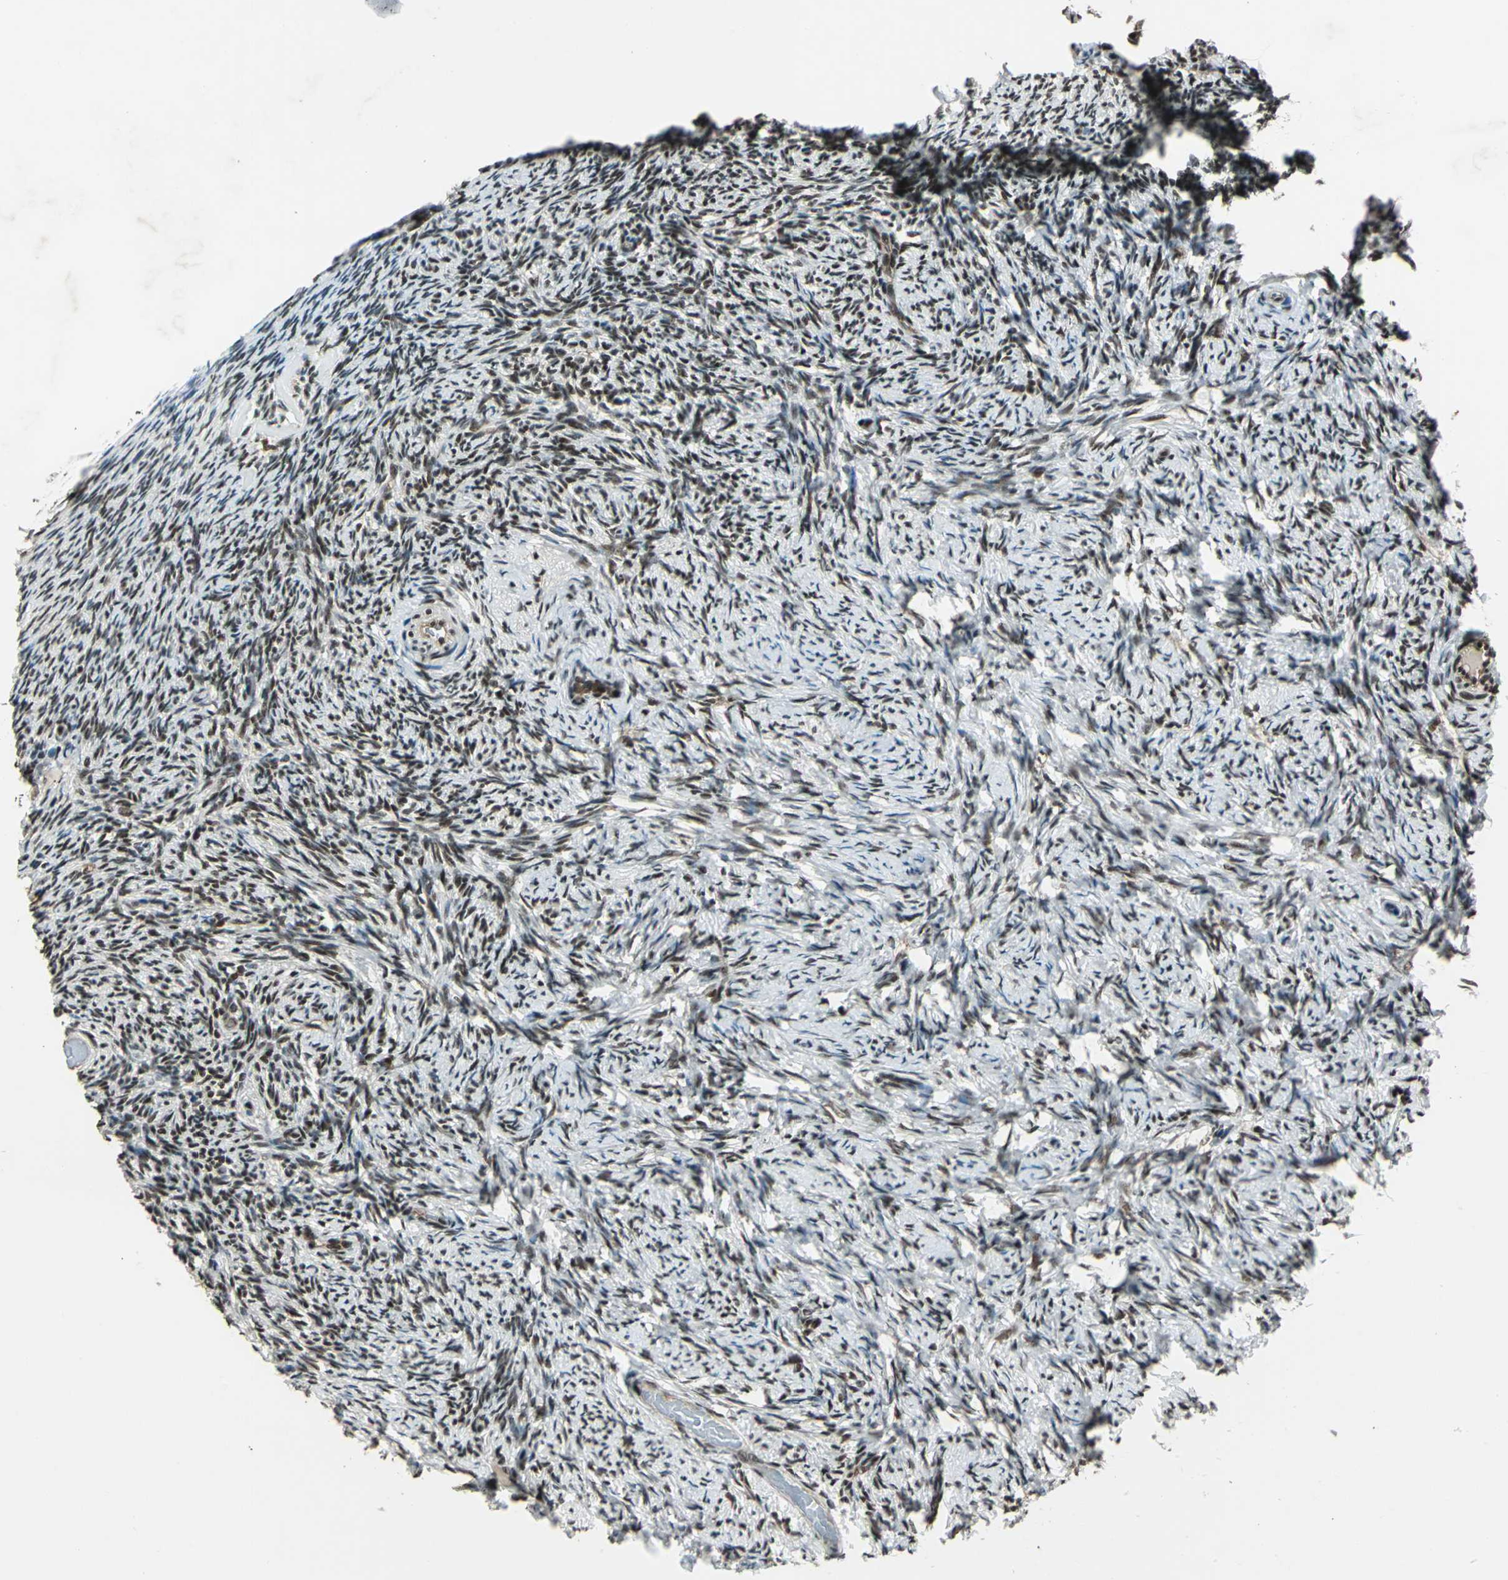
{"staining": {"intensity": "moderate", "quantity": ">75%", "location": "nuclear"}, "tissue": "ovary", "cell_type": "Ovarian stroma cells", "image_type": "normal", "snomed": [{"axis": "morphology", "description": "Normal tissue, NOS"}, {"axis": "topography", "description": "Ovary"}], "caption": "Moderate nuclear staining is identified in approximately >75% of ovarian stroma cells in unremarkable ovary. (DAB IHC with brightfield microscopy, high magnification).", "gene": "NR2C2", "patient": {"sex": "female", "age": 60}}